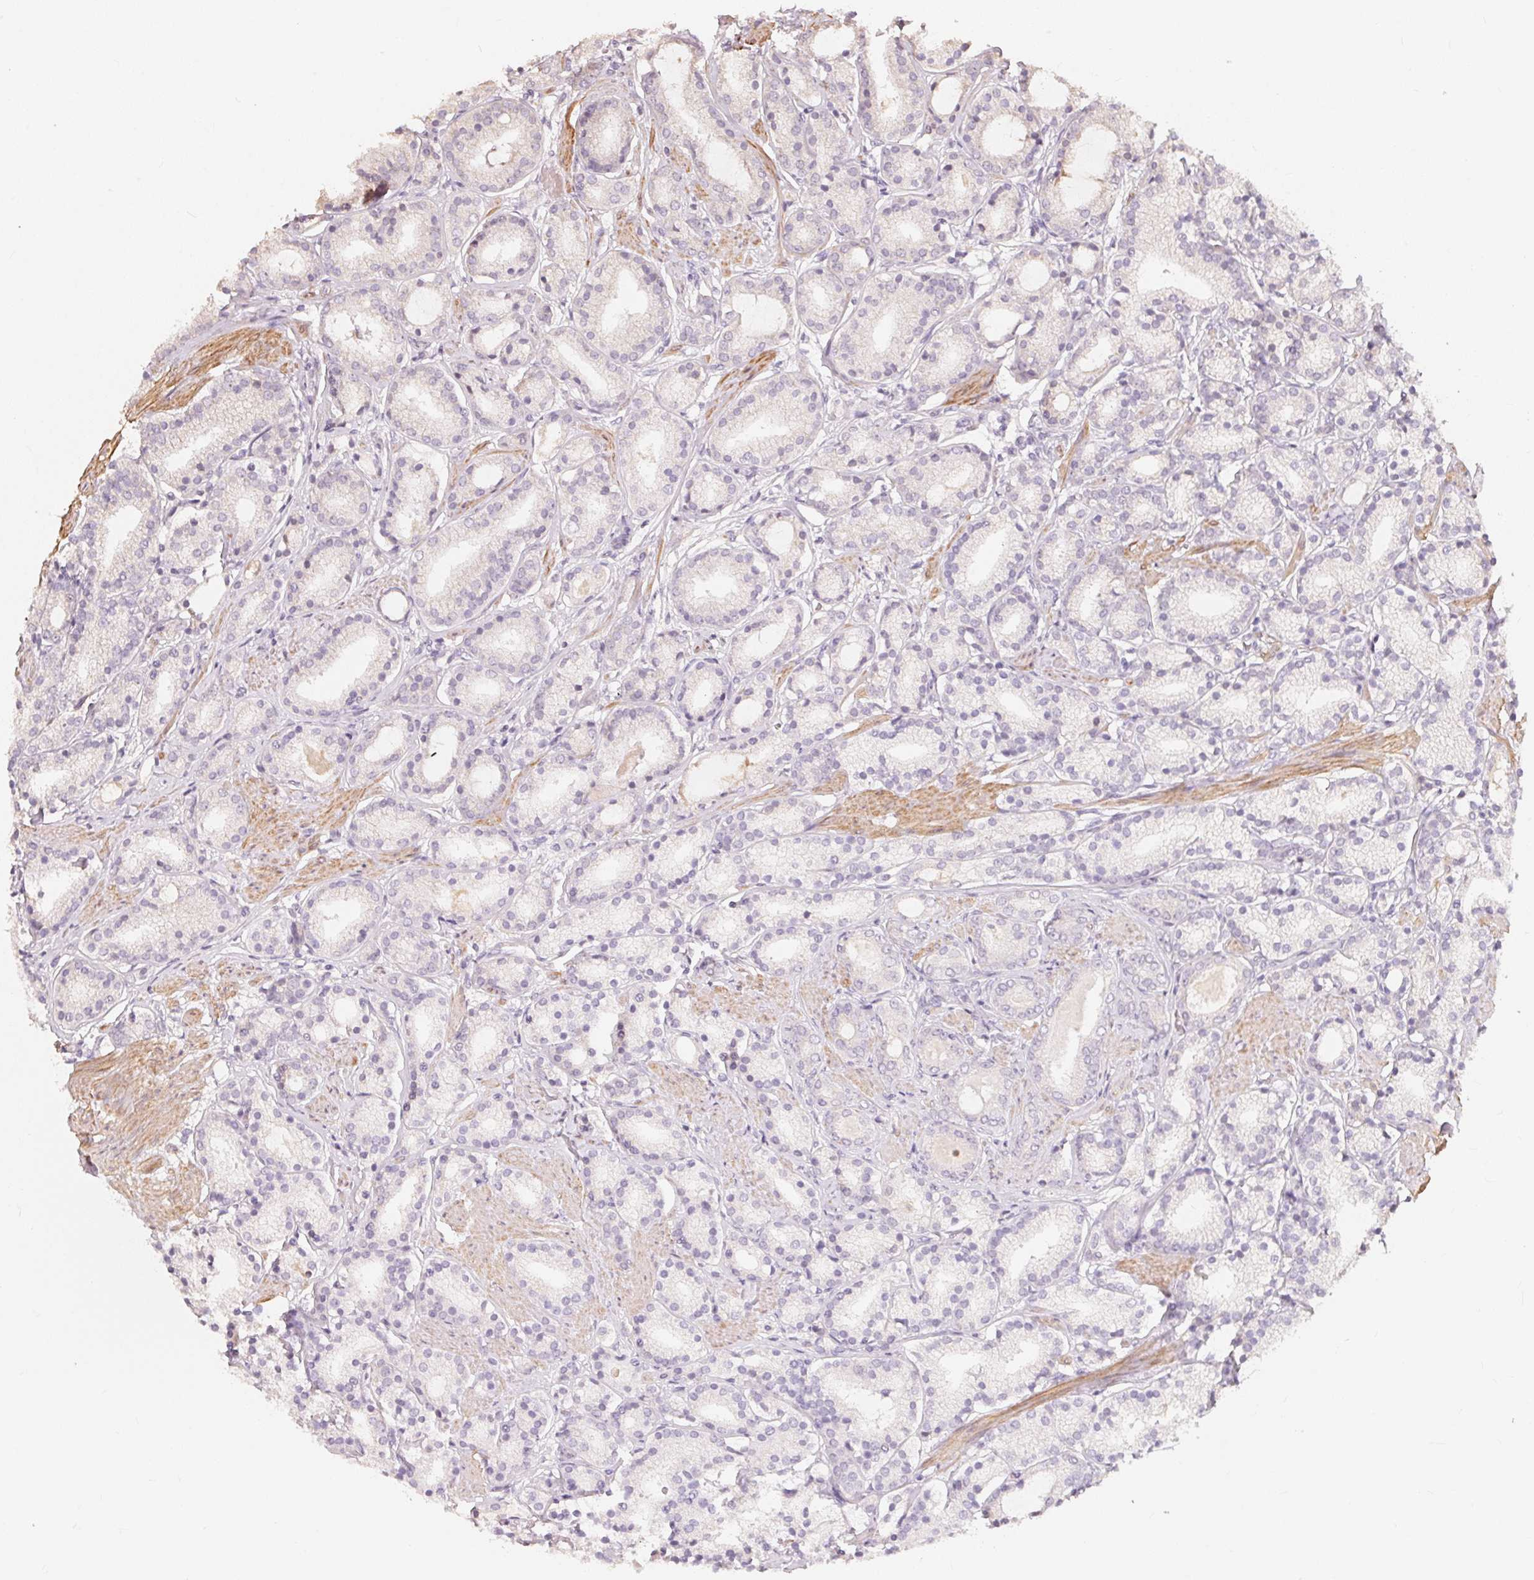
{"staining": {"intensity": "negative", "quantity": "none", "location": "none"}, "tissue": "prostate cancer", "cell_type": "Tumor cells", "image_type": "cancer", "snomed": [{"axis": "morphology", "description": "Adenocarcinoma, High grade"}, {"axis": "topography", "description": "Prostate"}], "caption": "There is no significant expression in tumor cells of high-grade adenocarcinoma (prostate). (DAB (3,3'-diaminobenzidine) IHC visualized using brightfield microscopy, high magnification).", "gene": "TP53AIP1", "patient": {"sex": "male", "age": 63}}